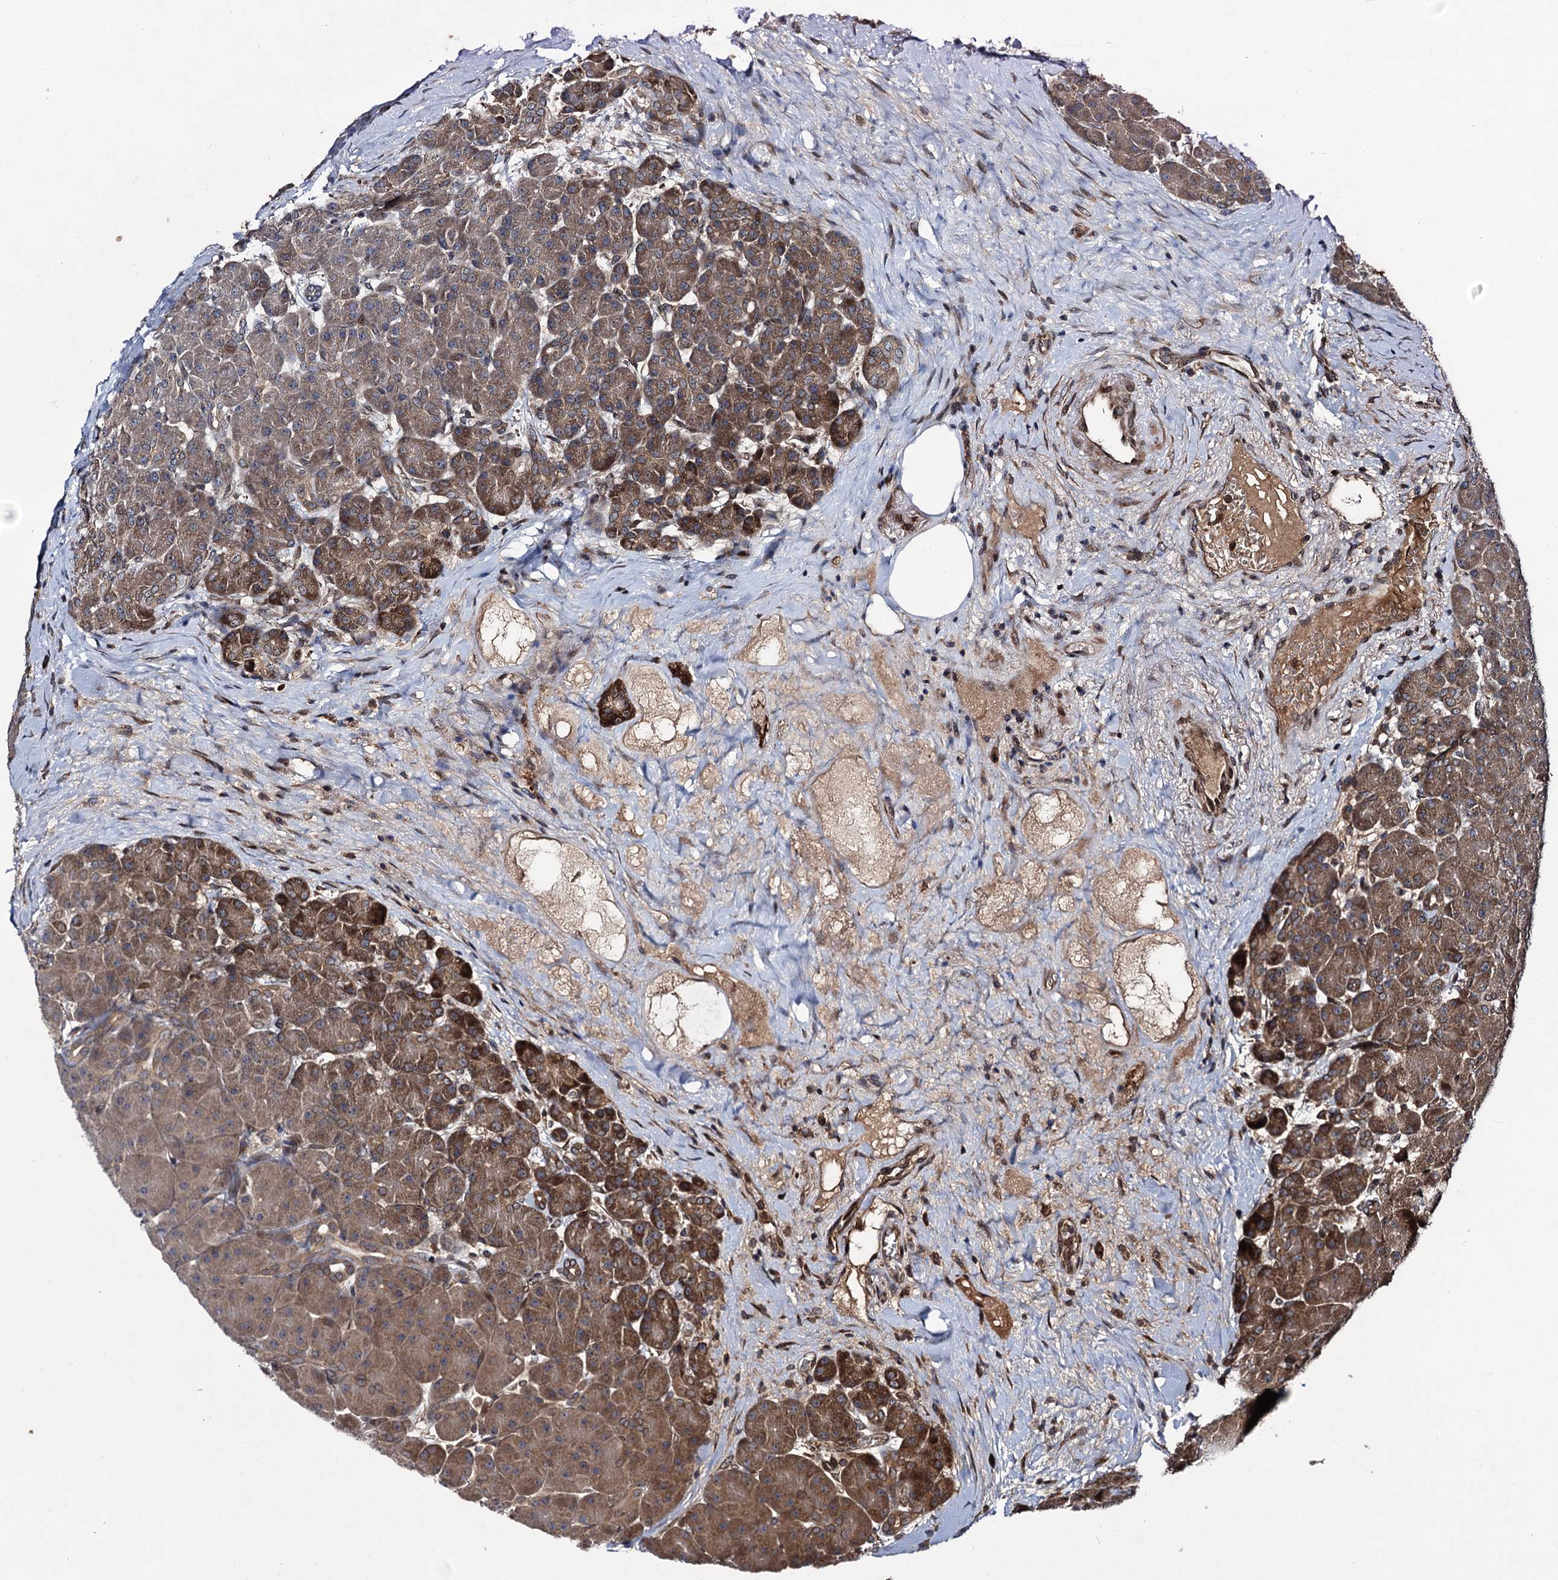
{"staining": {"intensity": "moderate", "quantity": ">75%", "location": "cytoplasmic/membranous"}, "tissue": "pancreas", "cell_type": "Exocrine glandular cells", "image_type": "normal", "snomed": [{"axis": "morphology", "description": "Normal tissue, NOS"}, {"axis": "topography", "description": "Pancreas"}], "caption": "Pancreas stained with immunohistochemistry (IHC) reveals moderate cytoplasmic/membranous expression in about >75% of exocrine glandular cells. (Brightfield microscopy of DAB IHC at high magnification).", "gene": "DCP1B", "patient": {"sex": "male", "age": 66}}